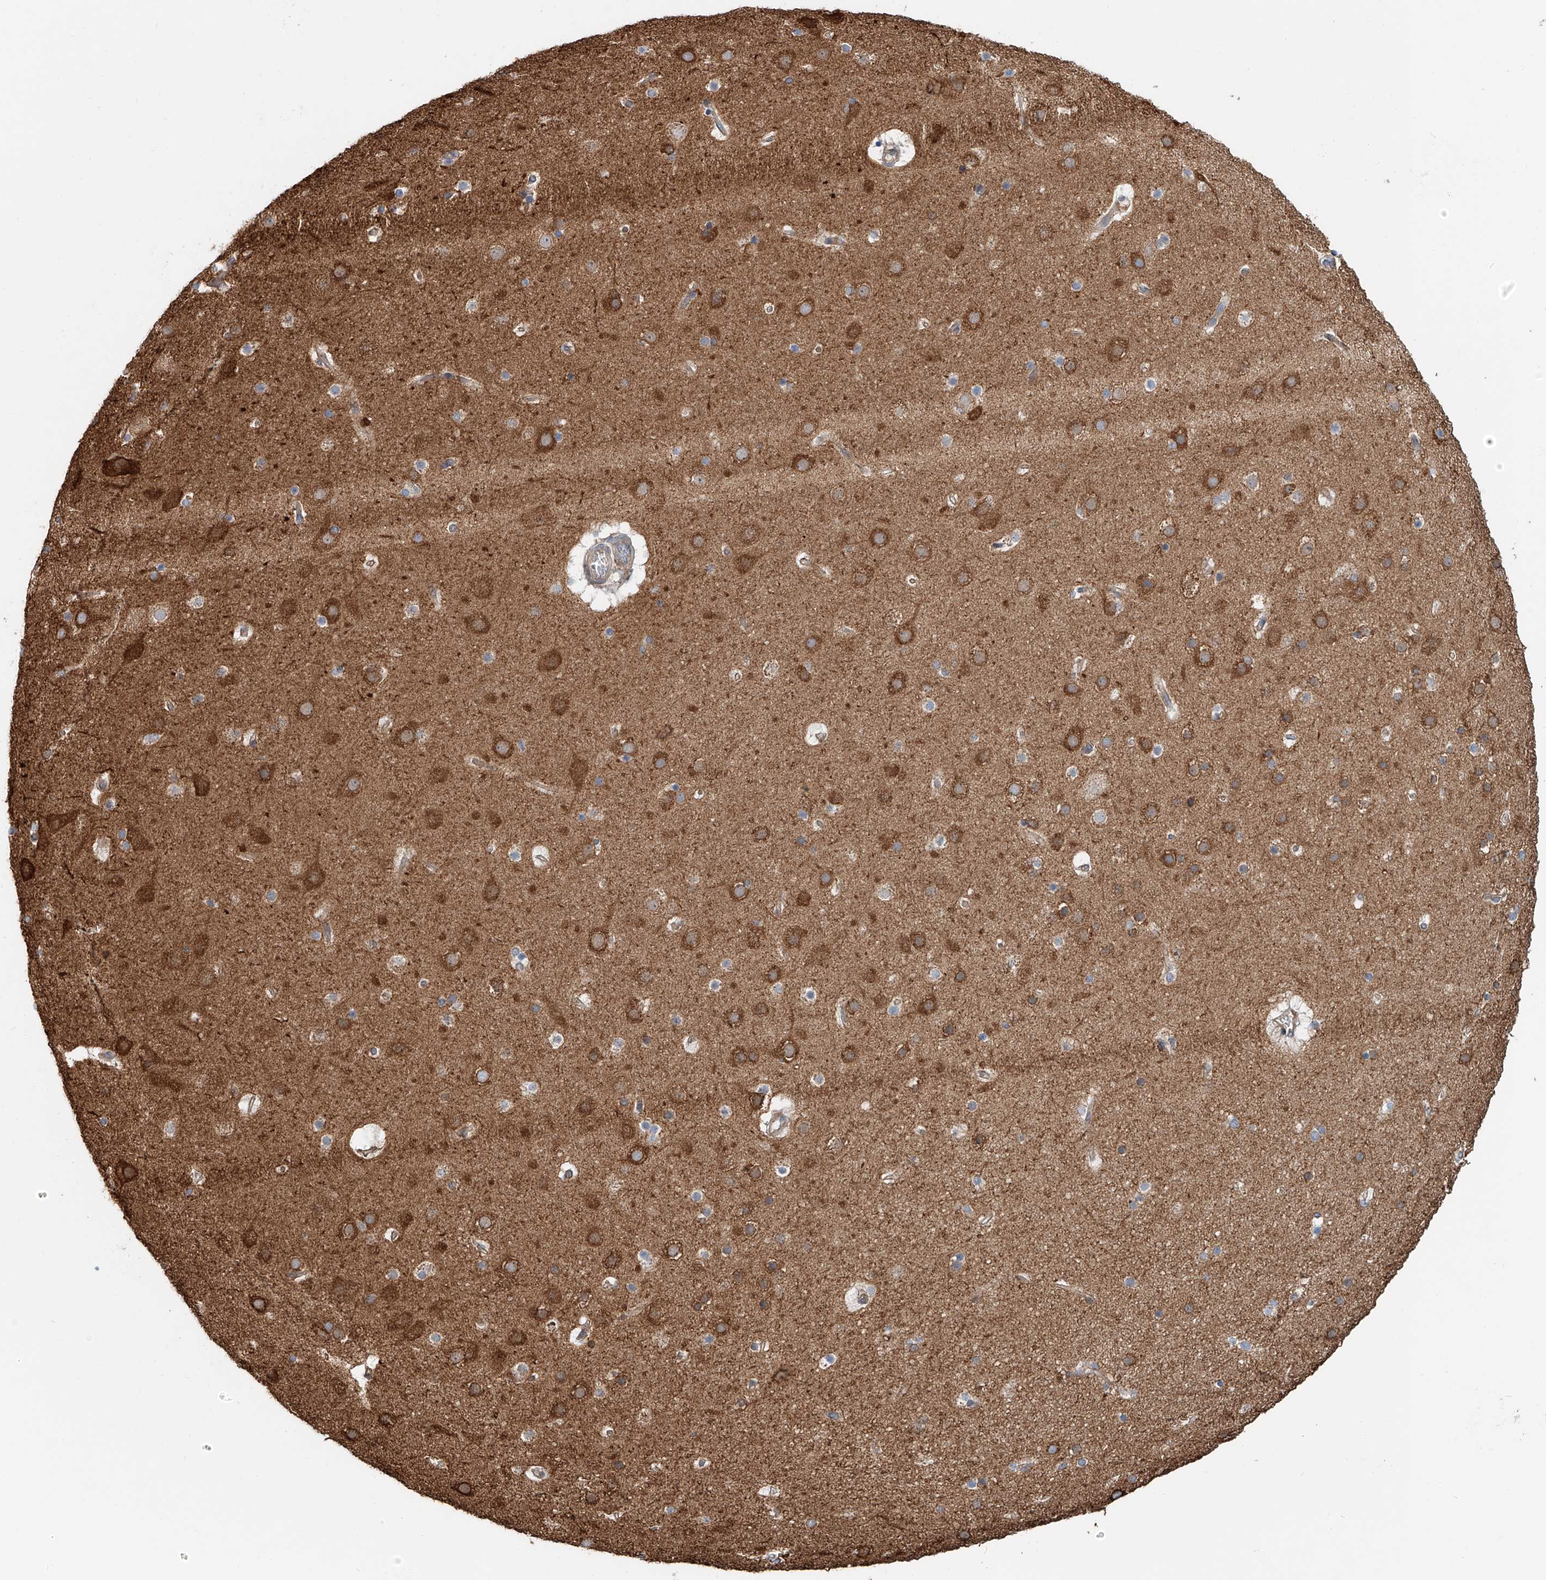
{"staining": {"intensity": "weak", "quantity": "25%-75%", "location": "cytoplasmic/membranous"}, "tissue": "cerebral cortex", "cell_type": "Endothelial cells", "image_type": "normal", "snomed": [{"axis": "morphology", "description": "Normal tissue, NOS"}, {"axis": "topography", "description": "Cerebral cortex"}], "caption": "A micrograph of cerebral cortex stained for a protein exhibits weak cytoplasmic/membranous brown staining in endothelial cells. The protein is stained brown, and the nuclei are stained in blue (DAB (3,3'-diaminobenzidine) IHC with brightfield microscopy, high magnification).", "gene": "SNAP29", "patient": {"sex": "male", "age": 57}}